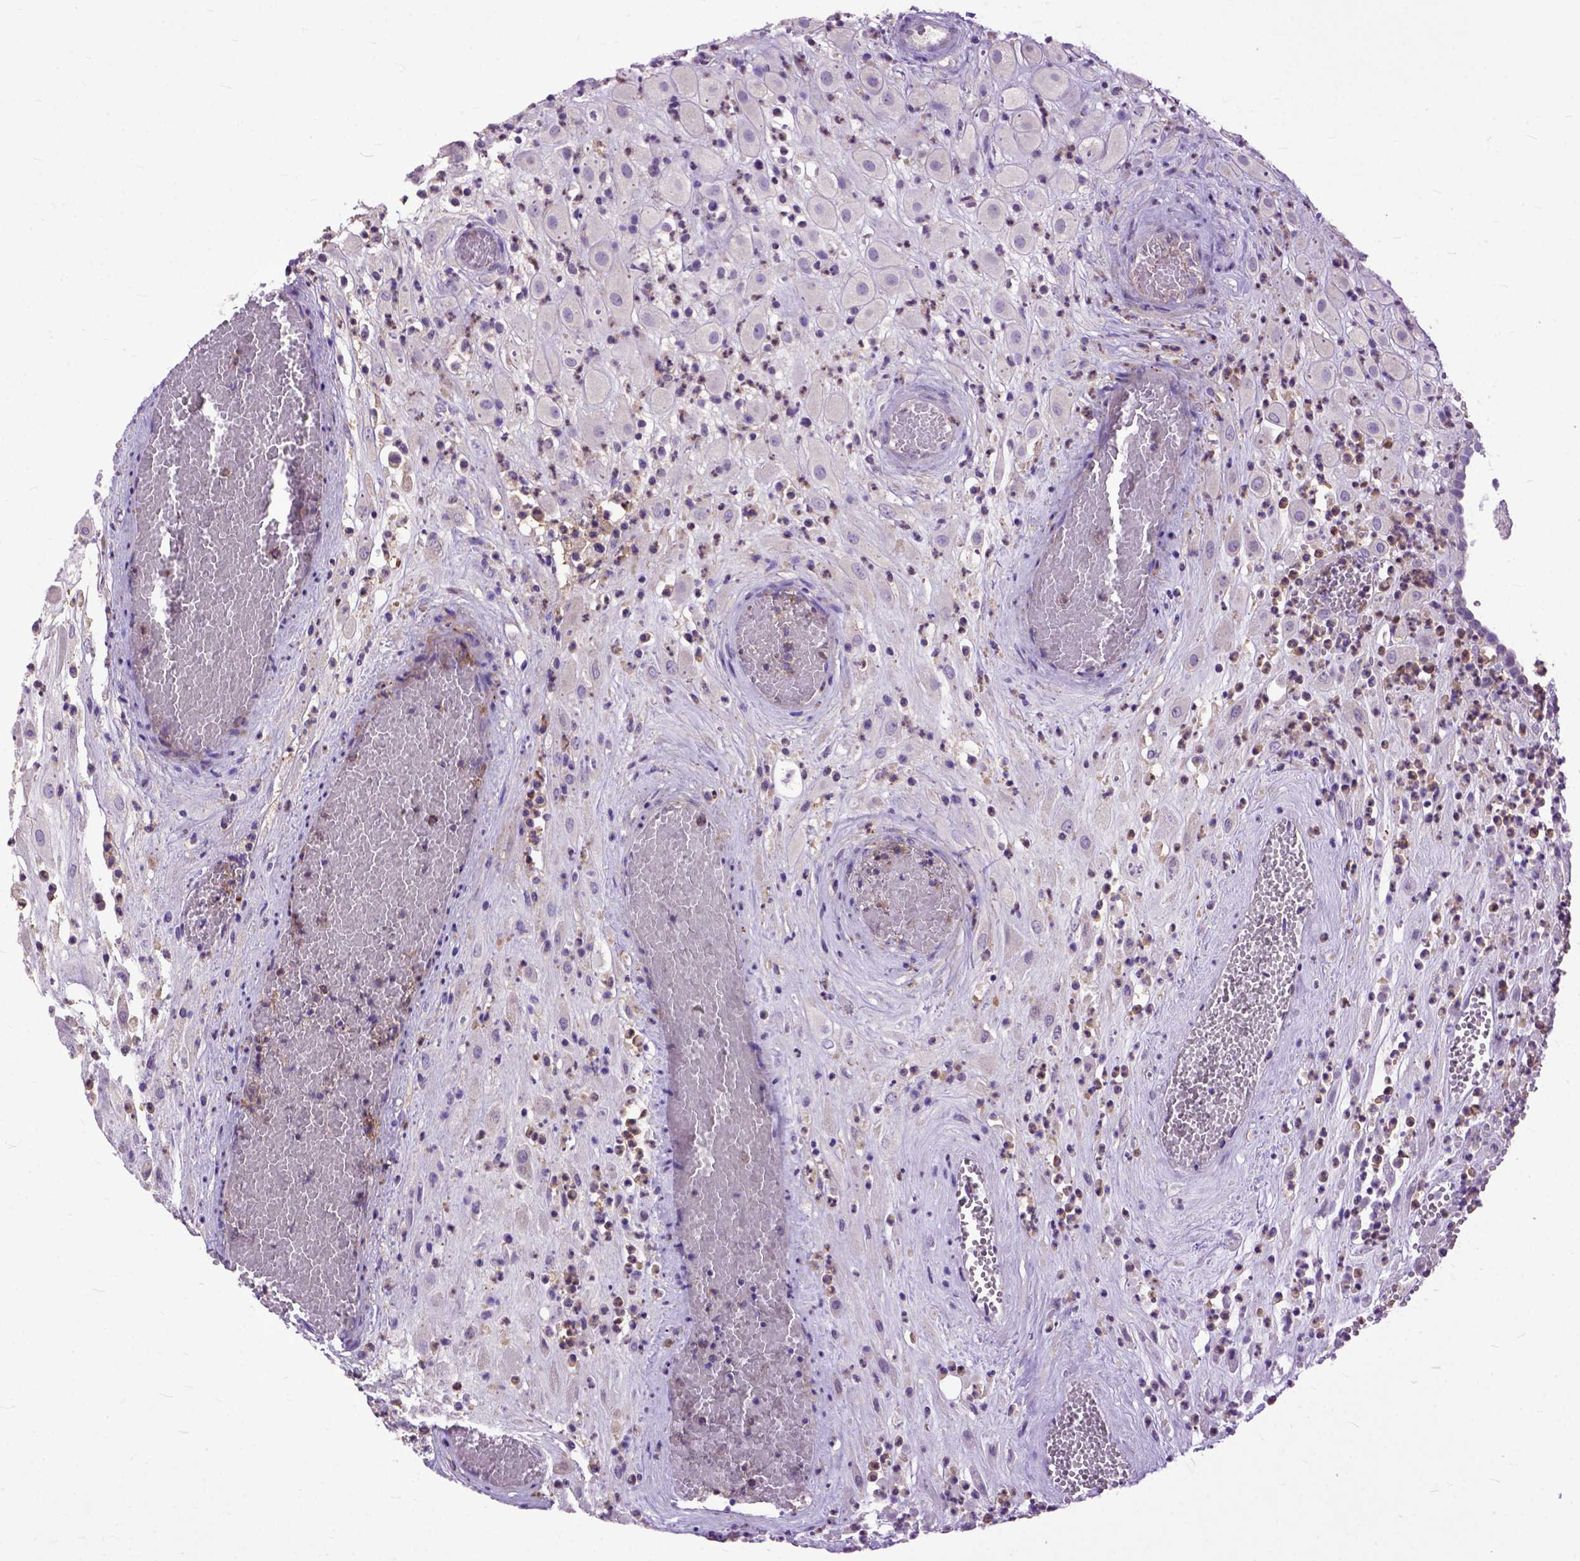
{"staining": {"intensity": "weak", "quantity": "25%-75%", "location": "cytoplasmic/membranous"}, "tissue": "placenta", "cell_type": "Decidual cells", "image_type": "normal", "snomed": [{"axis": "morphology", "description": "Normal tissue, NOS"}, {"axis": "topography", "description": "Placenta"}], "caption": "A photomicrograph of placenta stained for a protein exhibits weak cytoplasmic/membranous brown staining in decidual cells. (DAB = brown stain, brightfield microscopy at high magnification).", "gene": "NAMPT", "patient": {"sex": "female", "age": 24}}